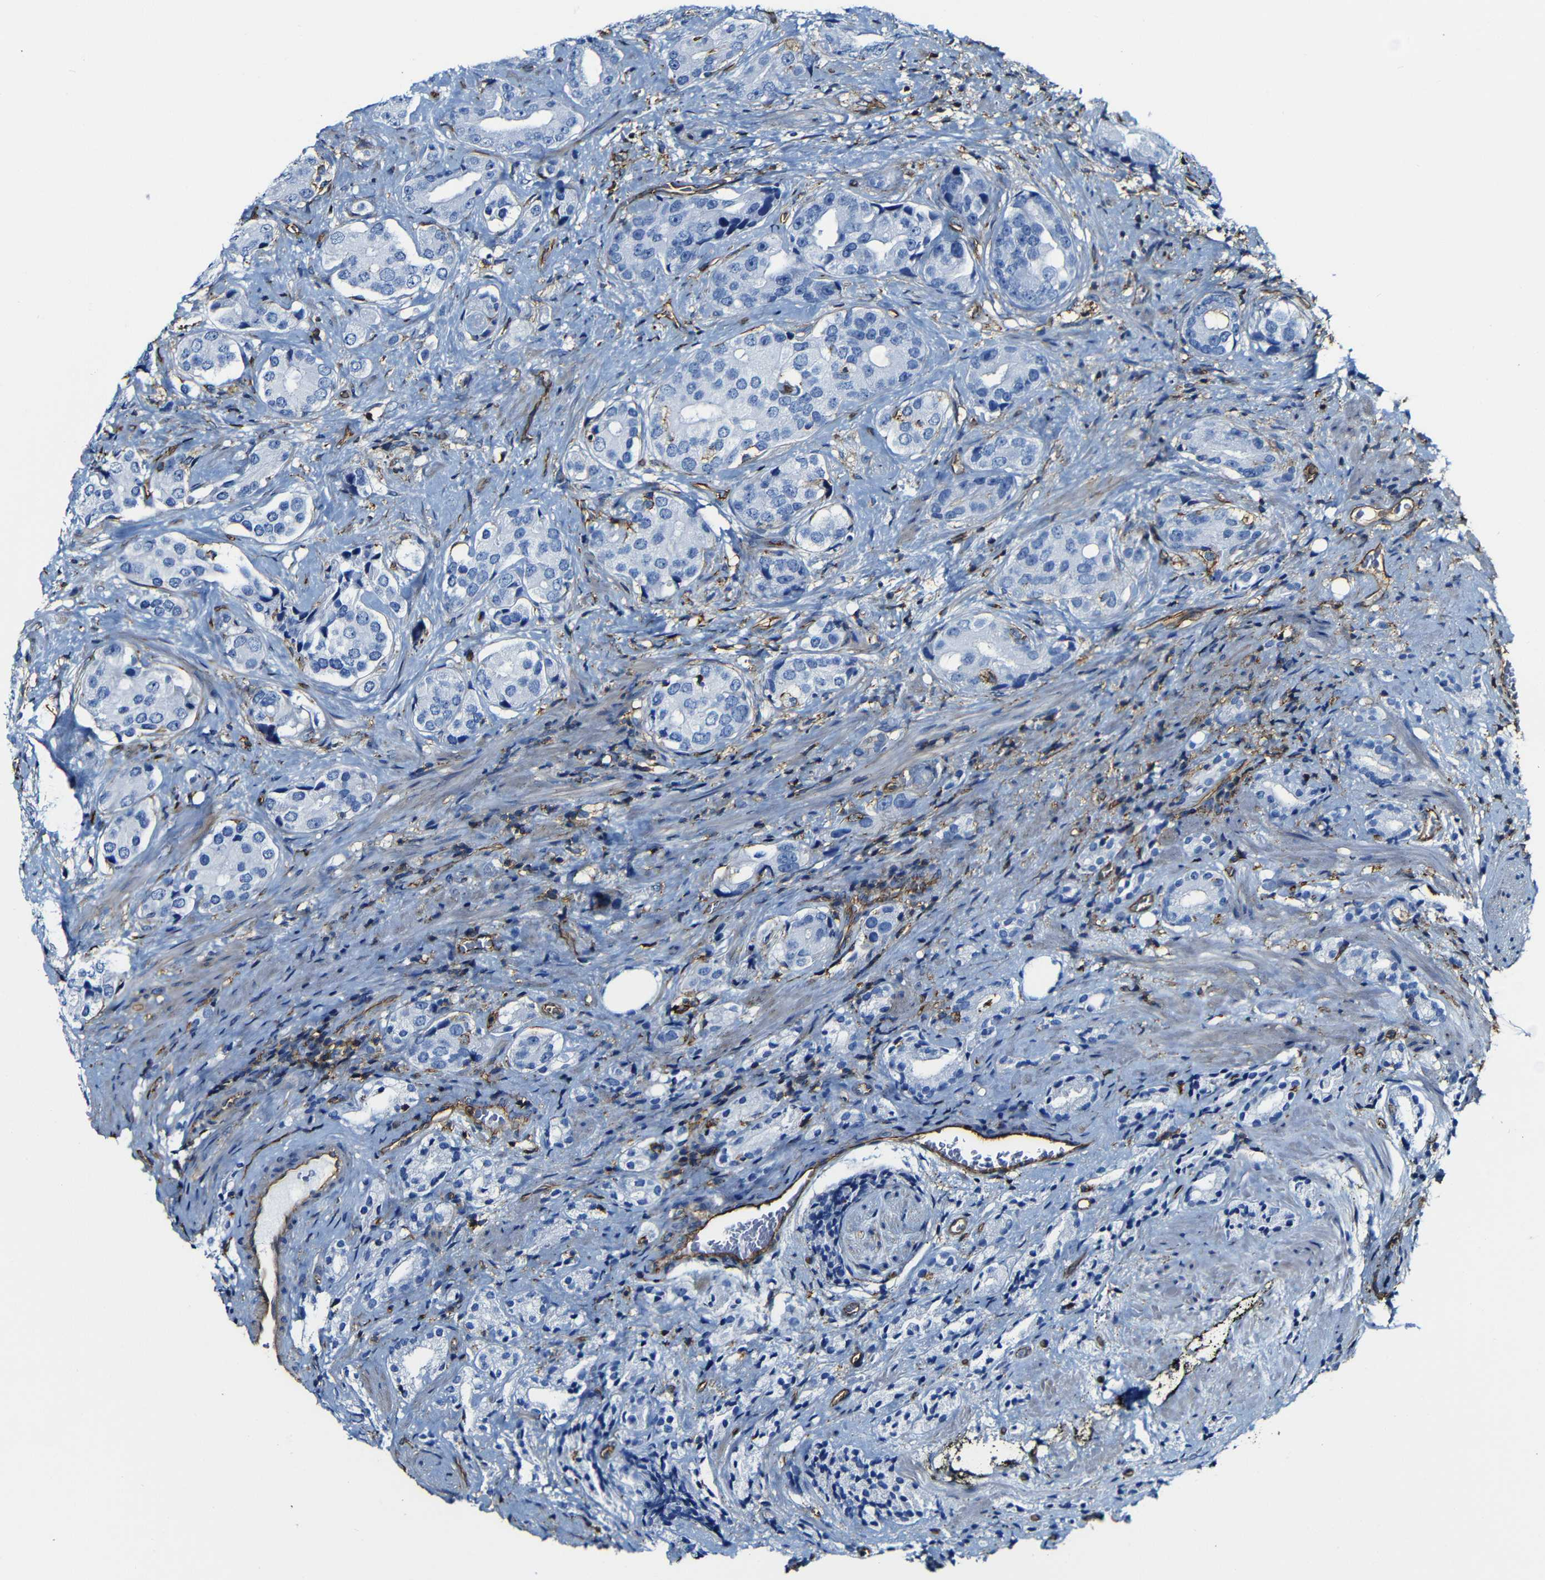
{"staining": {"intensity": "negative", "quantity": "none", "location": "none"}, "tissue": "prostate cancer", "cell_type": "Tumor cells", "image_type": "cancer", "snomed": [{"axis": "morphology", "description": "Adenocarcinoma, High grade"}, {"axis": "topography", "description": "Prostate"}], "caption": "Prostate high-grade adenocarcinoma was stained to show a protein in brown. There is no significant expression in tumor cells.", "gene": "MSN", "patient": {"sex": "male", "age": 71}}